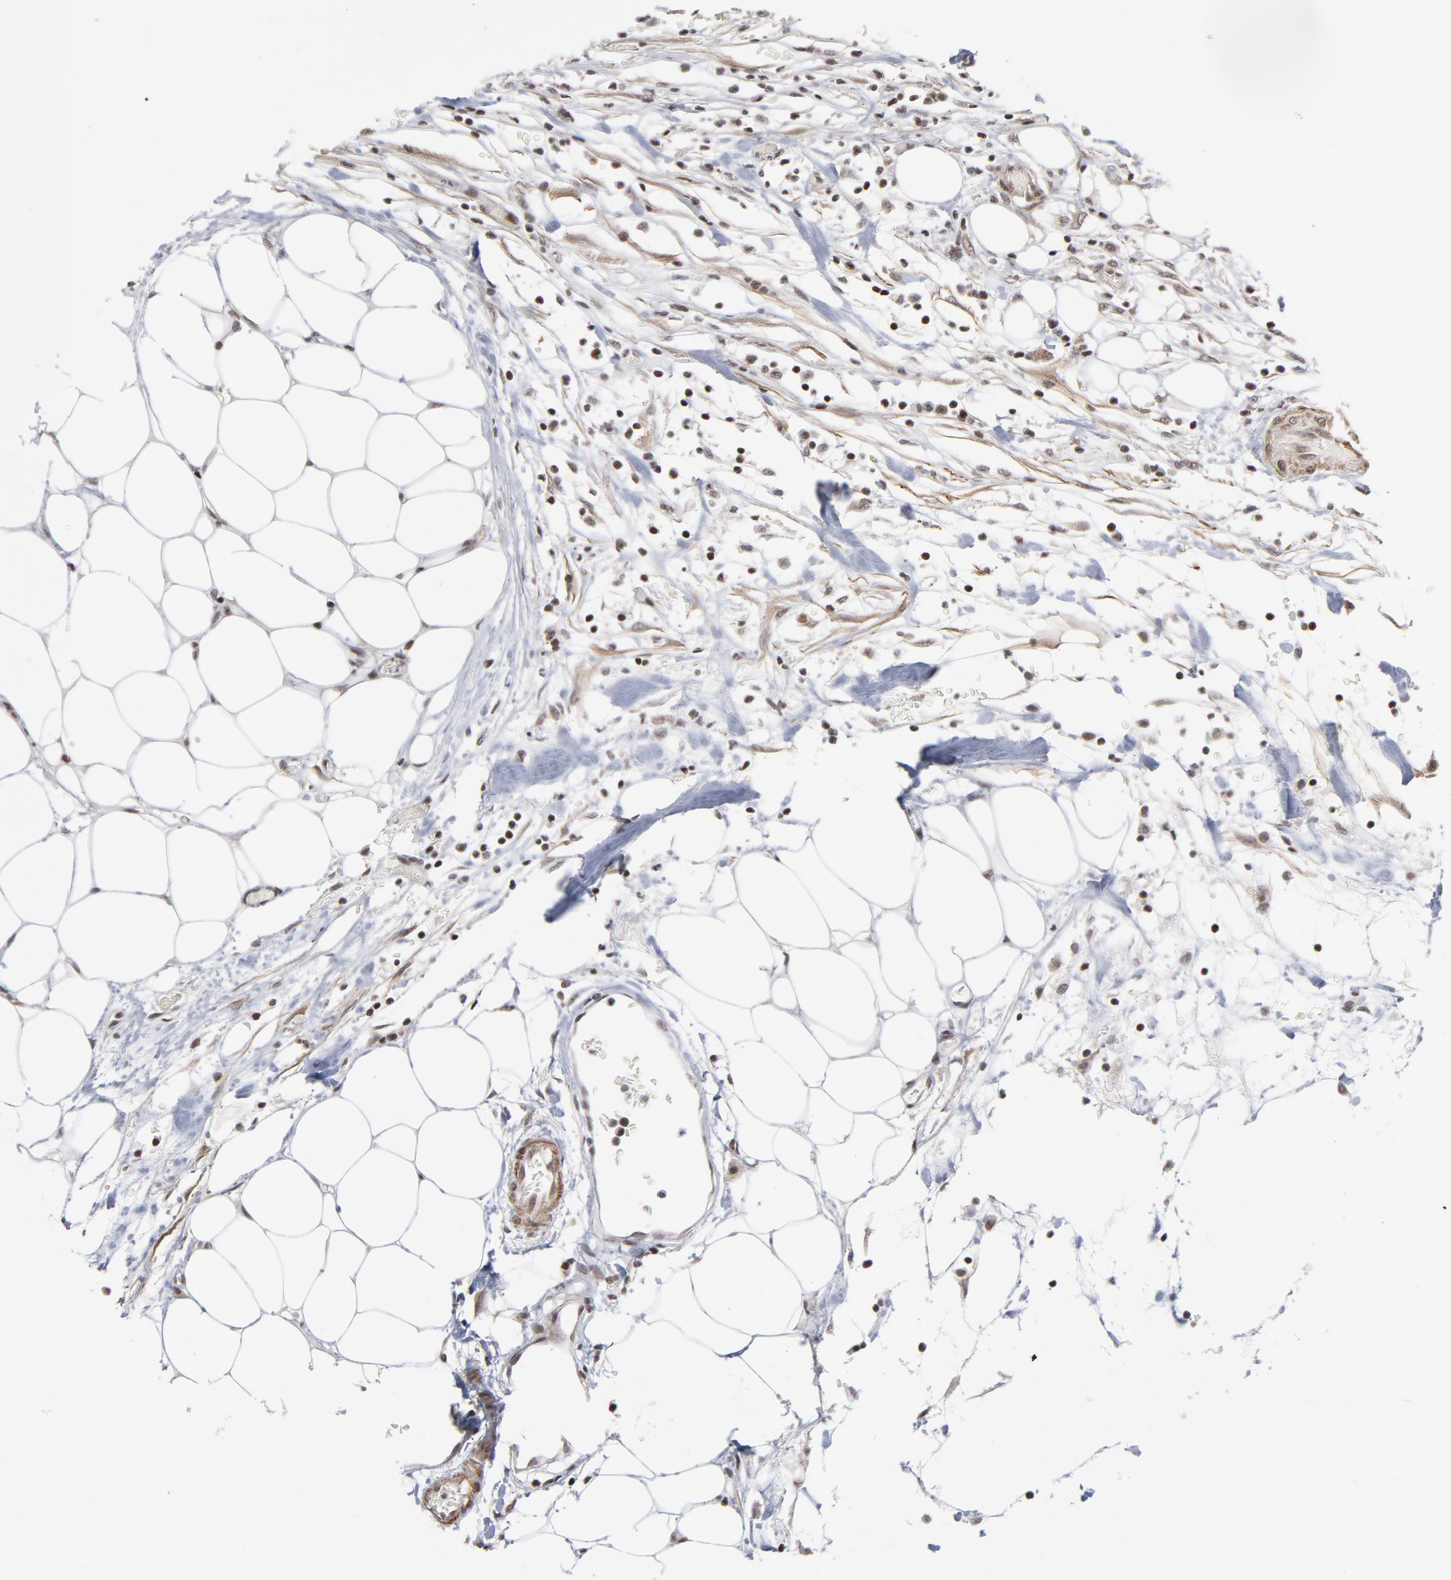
{"staining": {"intensity": "strong", "quantity": ">75%", "location": "nuclear"}, "tissue": "colorectal cancer", "cell_type": "Tumor cells", "image_type": "cancer", "snomed": [{"axis": "morphology", "description": "Adenocarcinoma, NOS"}, {"axis": "topography", "description": "Colon"}], "caption": "This image exhibits IHC staining of colorectal cancer (adenocarcinoma), with high strong nuclear expression in approximately >75% of tumor cells.", "gene": "CTCF", "patient": {"sex": "female", "age": 86}}